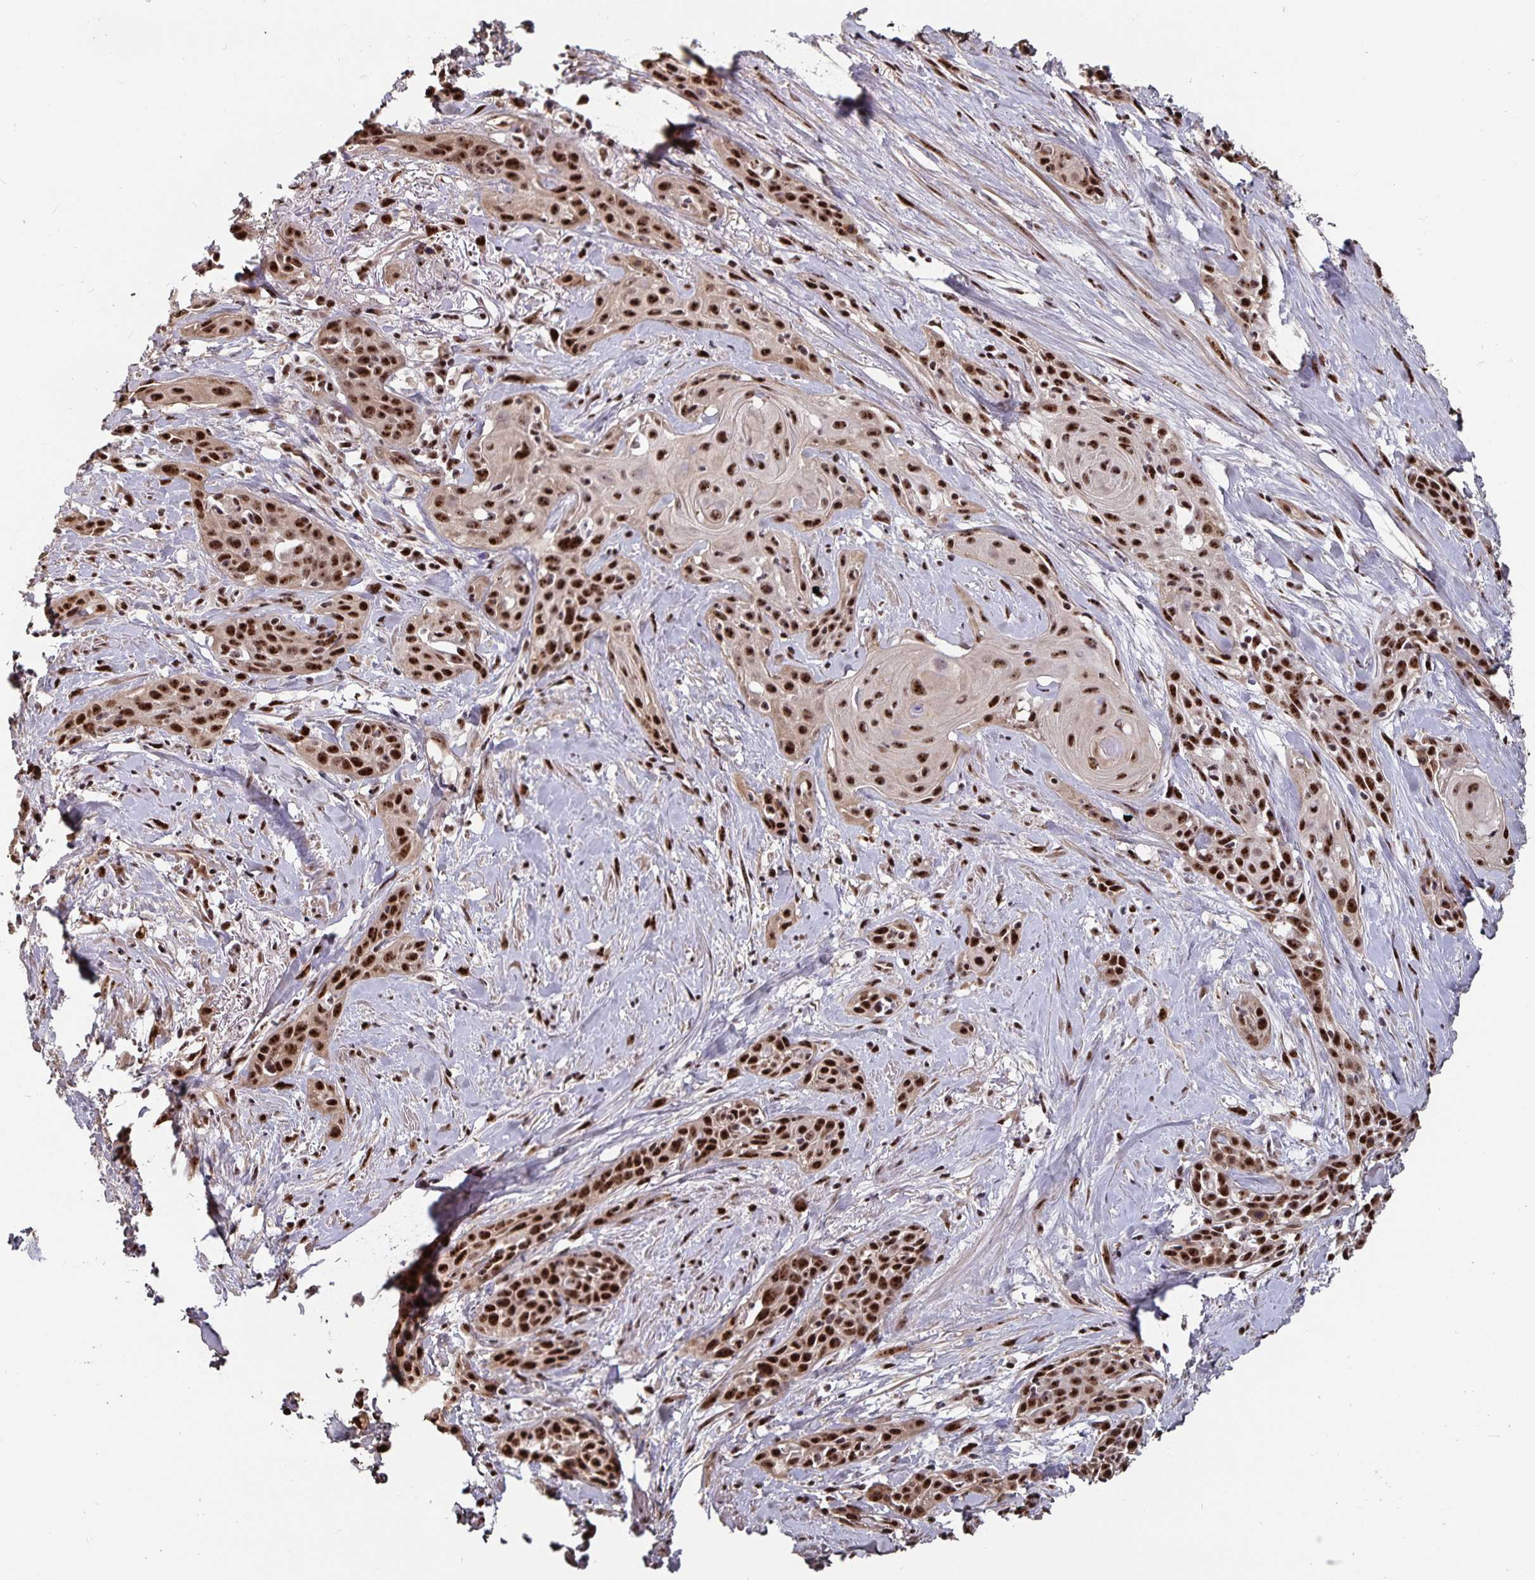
{"staining": {"intensity": "strong", "quantity": ">75%", "location": "nuclear"}, "tissue": "skin cancer", "cell_type": "Tumor cells", "image_type": "cancer", "snomed": [{"axis": "morphology", "description": "Squamous cell carcinoma, NOS"}, {"axis": "topography", "description": "Skin"}, {"axis": "topography", "description": "Anal"}], "caption": "Squamous cell carcinoma (skin) was stained to show a protein in brown. There is high levels of strong nuclear positivity in about >75% of tumor cells. (brown staining indicates protein expression, while blue staining denotes nuclei).", "gene": "LAS1L", "patient": {"sex": "male", "age": 64}}